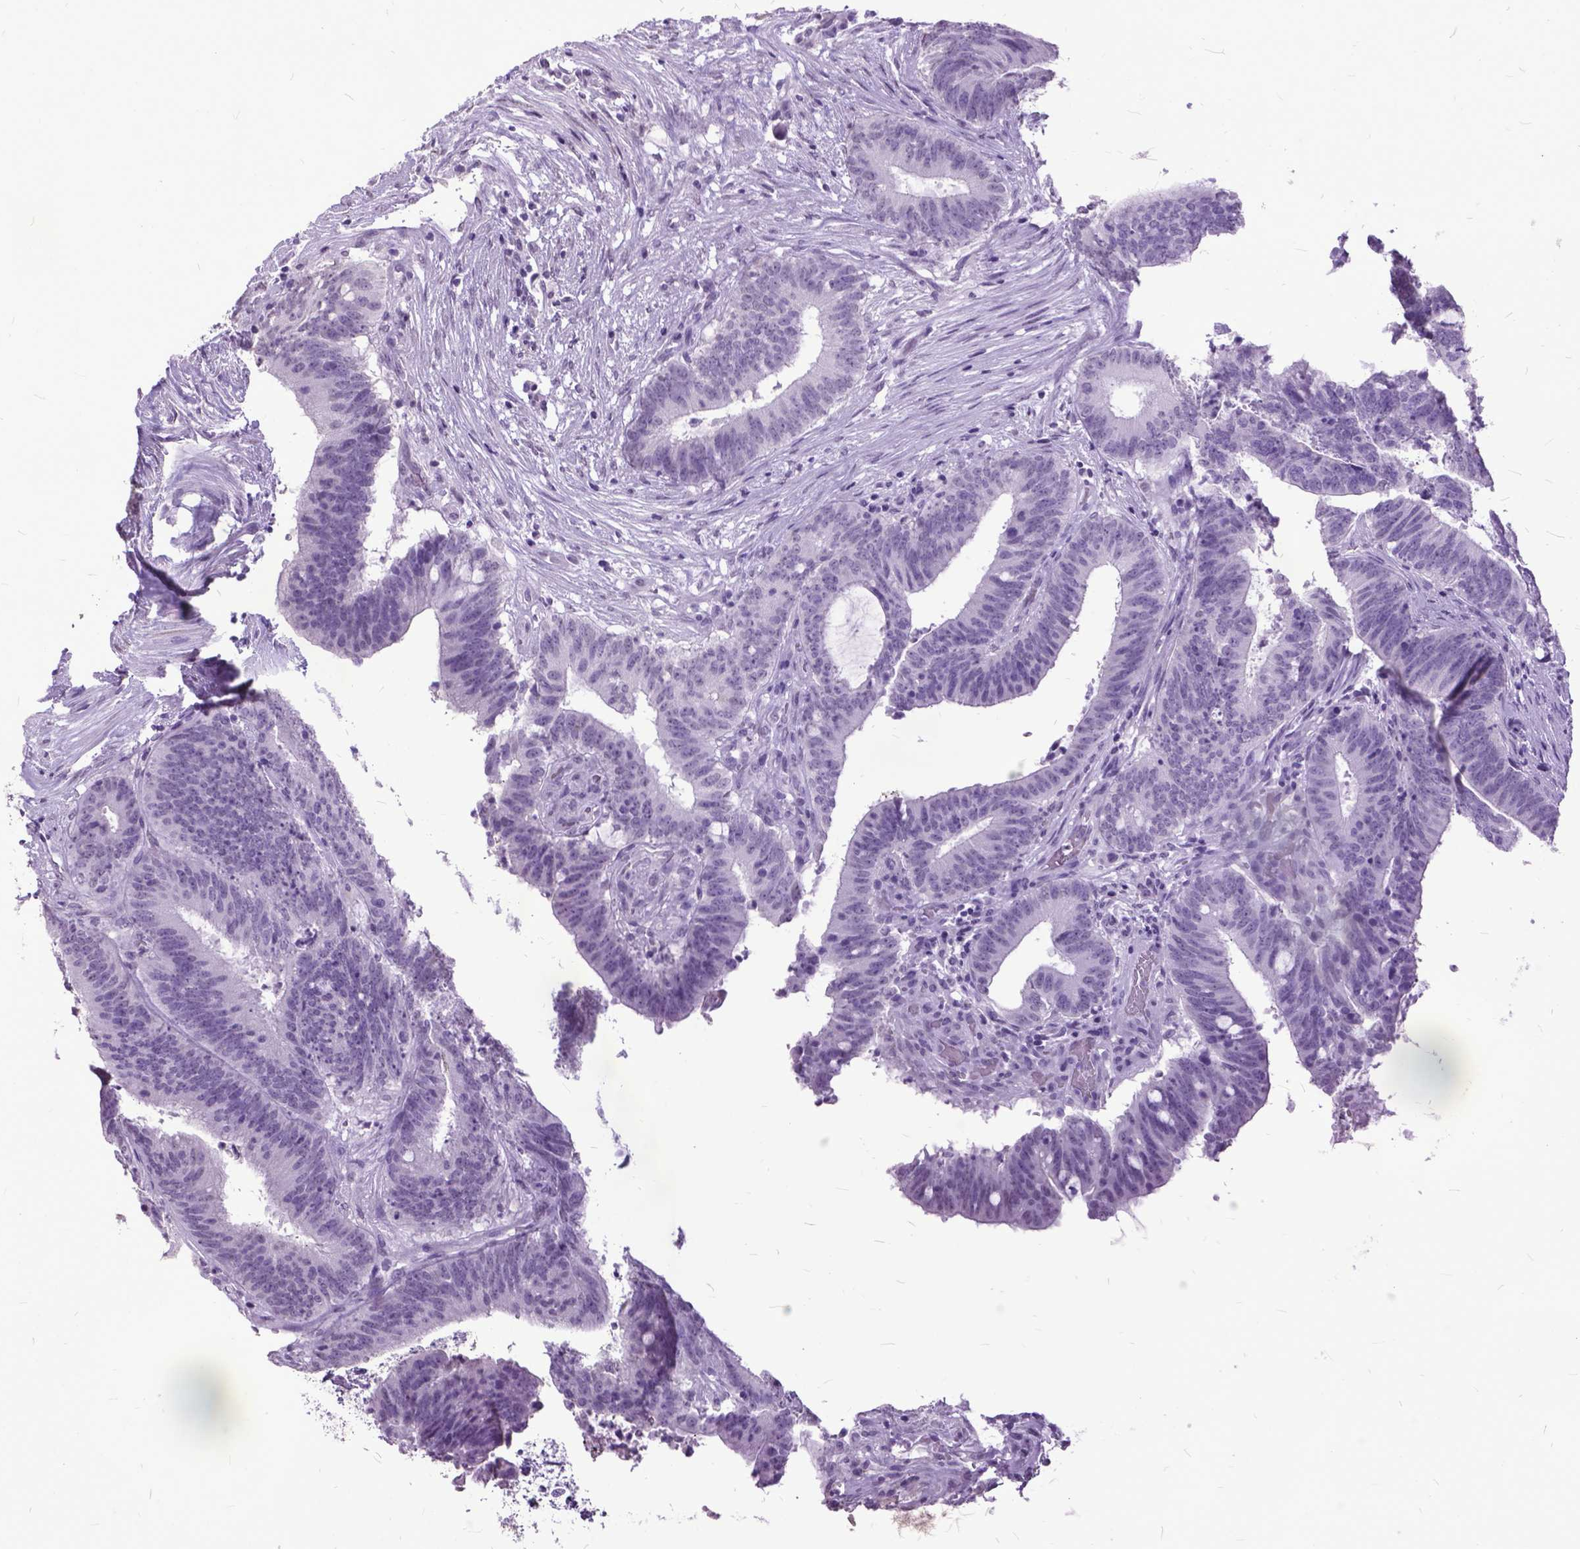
{"staining": {"intensity": "negative", "quantity": "none", "location": "none"}, "tissue": "colorectal cancer", "cell_type": "Tumor cells", "image_type": "cancer", "snomed": [{"axis": "morphology", "description": "Adenocarcinoma, NOS"}, {"axis": "topography", "description": "Colon"}], "caption": "Histopathology image shows no significant protein expression in tumor cells of colorectal cancer (adenocarcinoma).", "gene": "MARCHF10", "patient": {"sex": "female", "age": 43}}